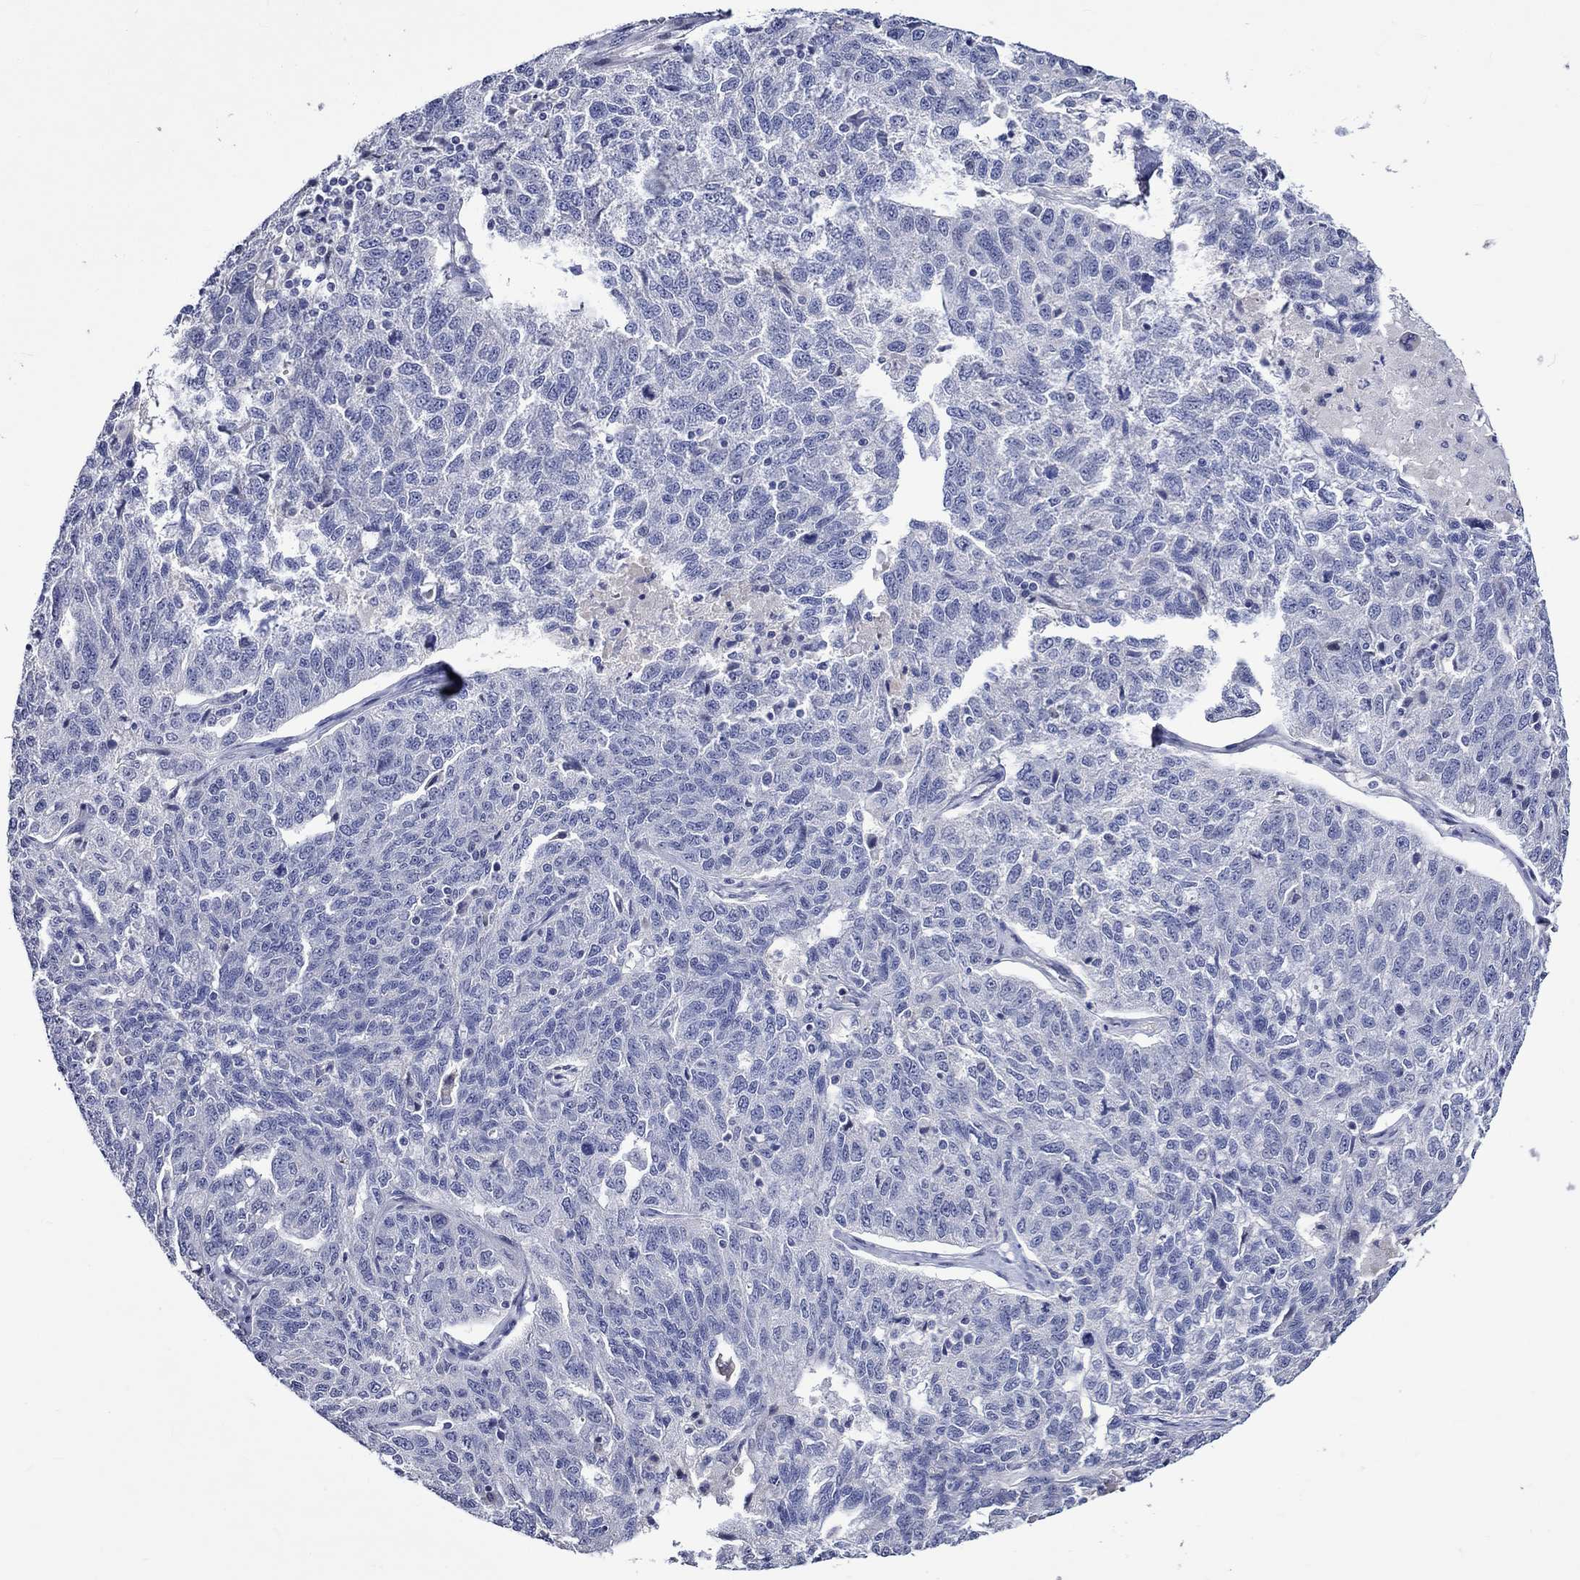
{"staining": {"intensity": "negative", "quantity": "none", "location": "none"}, "tissue": "ovarian cancer", "cell_type": "Tumor cells", "image_type": "cancer", "snomed": [{"axis": "morphology", "description": "Cystadenocarcinoma, serous, NOS"}, {"axis": "topography", "description": "Ovary"}], "caption": "High power microscopy histopathology image of an IHC photomicrograph of ovarian serous cystadenocarcinoma, revealing no significant positivity in tumor cells. The staining was performed using DAB to visualize the protein expression in brown, while the nuclei were stained in blue with hematoxylin (Magnification: 20x).", "gene": "CRYAB", "patient": {"sex": "female", "age": 71}}